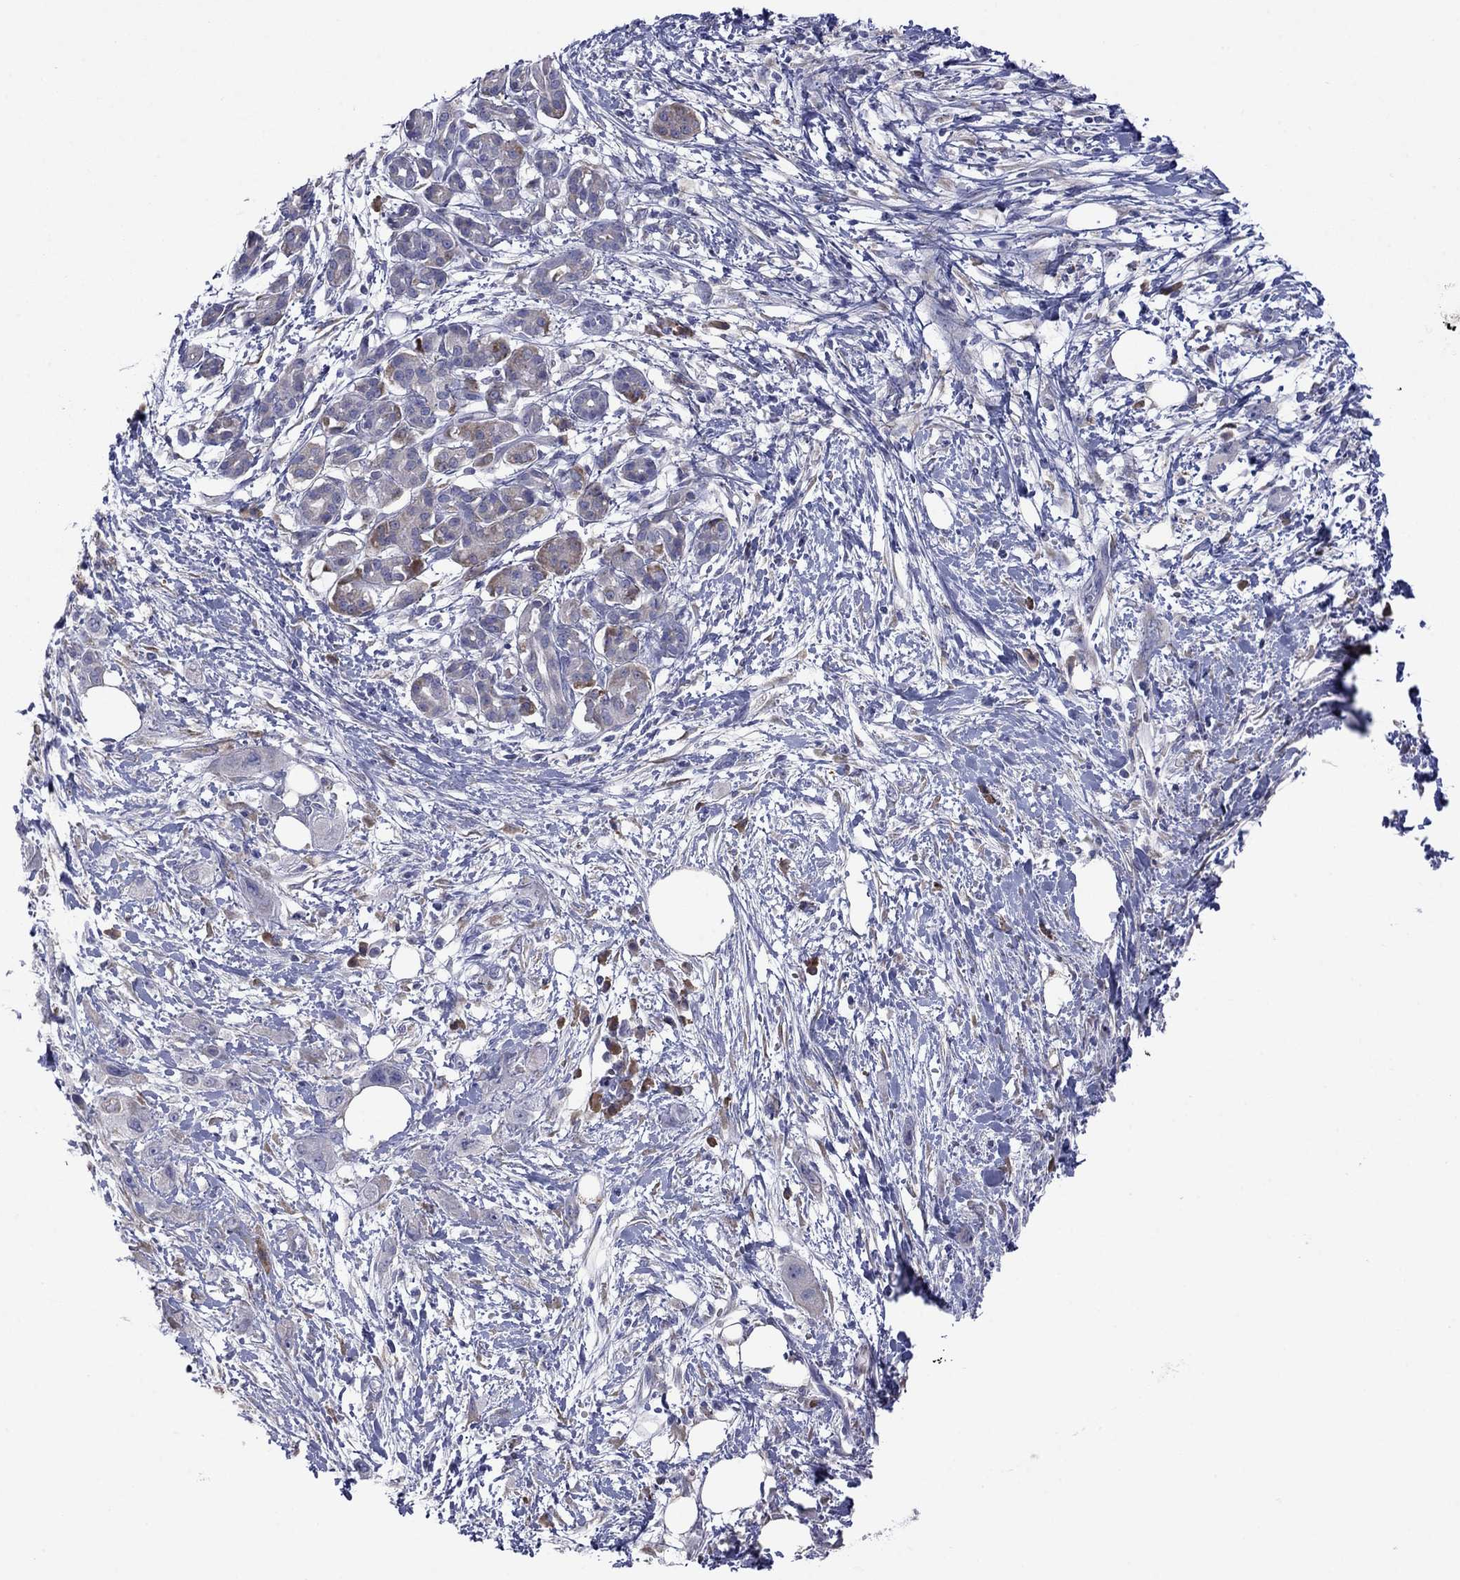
{"staining": {"intensity": "moderate", "quantity": "<25%", "location": "cytoplasmic/membranous"}, "tissue": "pancreatic cancer", "cell_type": "Tumor cells", "image_type": "cancer", "snomed": [{"axis": "morphology", "description": "Adenocarcinoma, NOS"}, {"axis": "topography", "description": "Pancreas"}], "caption": "Protein staining shows moderate cytoplasmic/membranous staining in about <25% of tumor cells in pancreatic cancer (adenocarcinoma). (DAB (3,3'-diaminobenzidine) IHC with brightfield microscopy, high magnification).", "gene": "TMPRSS11A", "patient": {"sex": "male", "age": 72}}